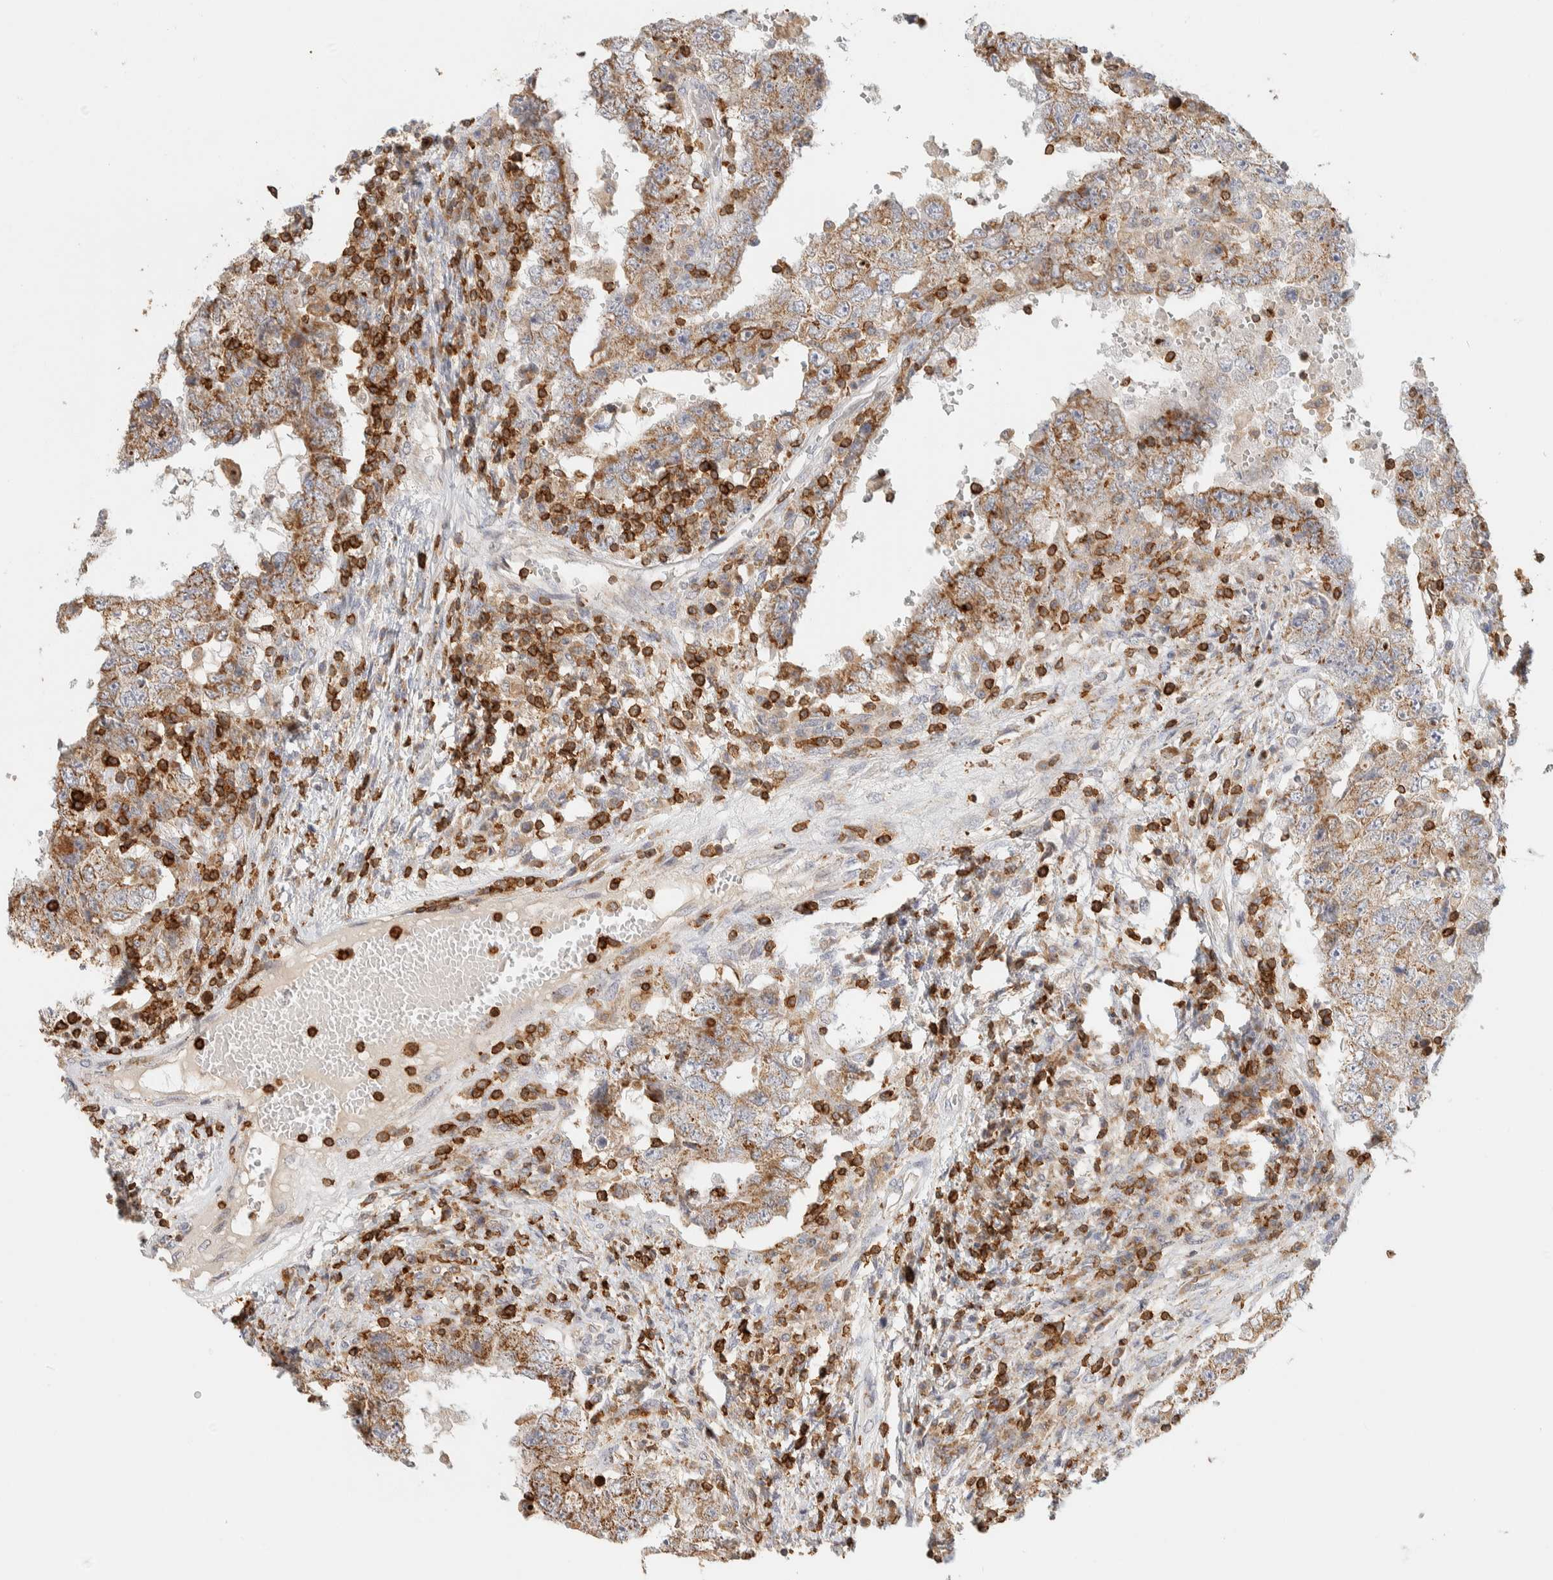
{"staining": {"intensity": "moderate", "quantity": ">75%", "location": "cytoplasmic/membranous"}, "tissue": "testis cancer", "cell_type": "Tumor cells", "image_type": "cancer", "snomed": [{"axis": "morphology", "description": "Carcinoma, Embryonal, NOS"}, {"axis": "topography", "description": "Testis"}], "caption": "Protein expression by immunohistochemistry (IHC) demonstrates moderate cytoplasmic/membranous staining in approximately >75% of tumor cells in embryonal carcinoma (testis). The protein is stained brown, and the nuclei are stained in blue (DAB IHC with brightfield microscopy, high magnification).", "gene": "RUNDC1", "patient": {"sex": "male", "age": 26}}